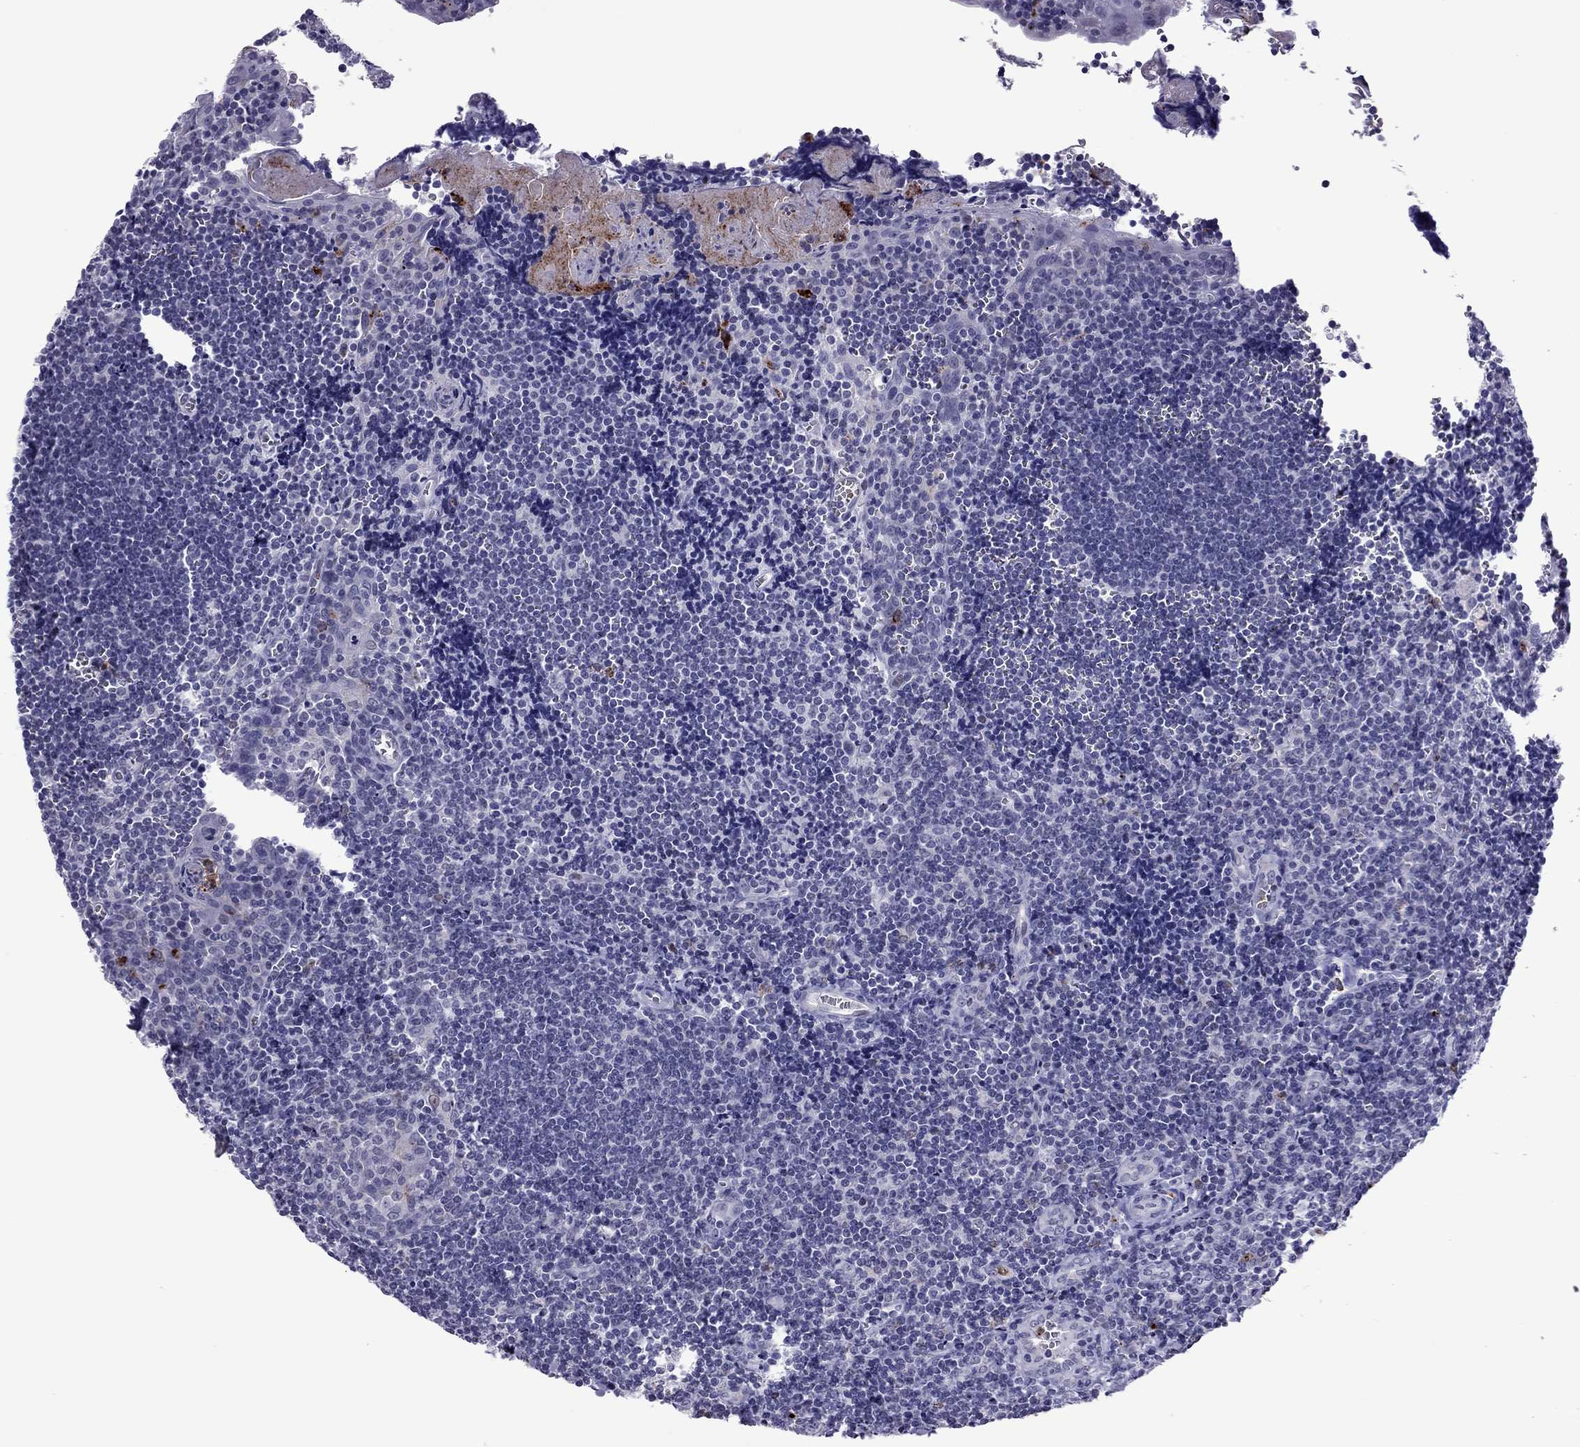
{"staining": {"intensity": "negative", "quantity": "none", "location": "none"}, "tissue": "tonsil", "cell_type": "Germinal center cells", "image_type": "normal", "snomed": [{"axis": "morphology", "description": "Normal tissue, NOS"}, {"axis": "morphology", "description": "Inflammation, NOS"}, {"axis": "topography", "description": "Tonsil"}], "caption": "Germinal center cells show no significant staining in benign tonsil.", "gene": "CCL27", "patient": {"sex": "female", "age": 31}}